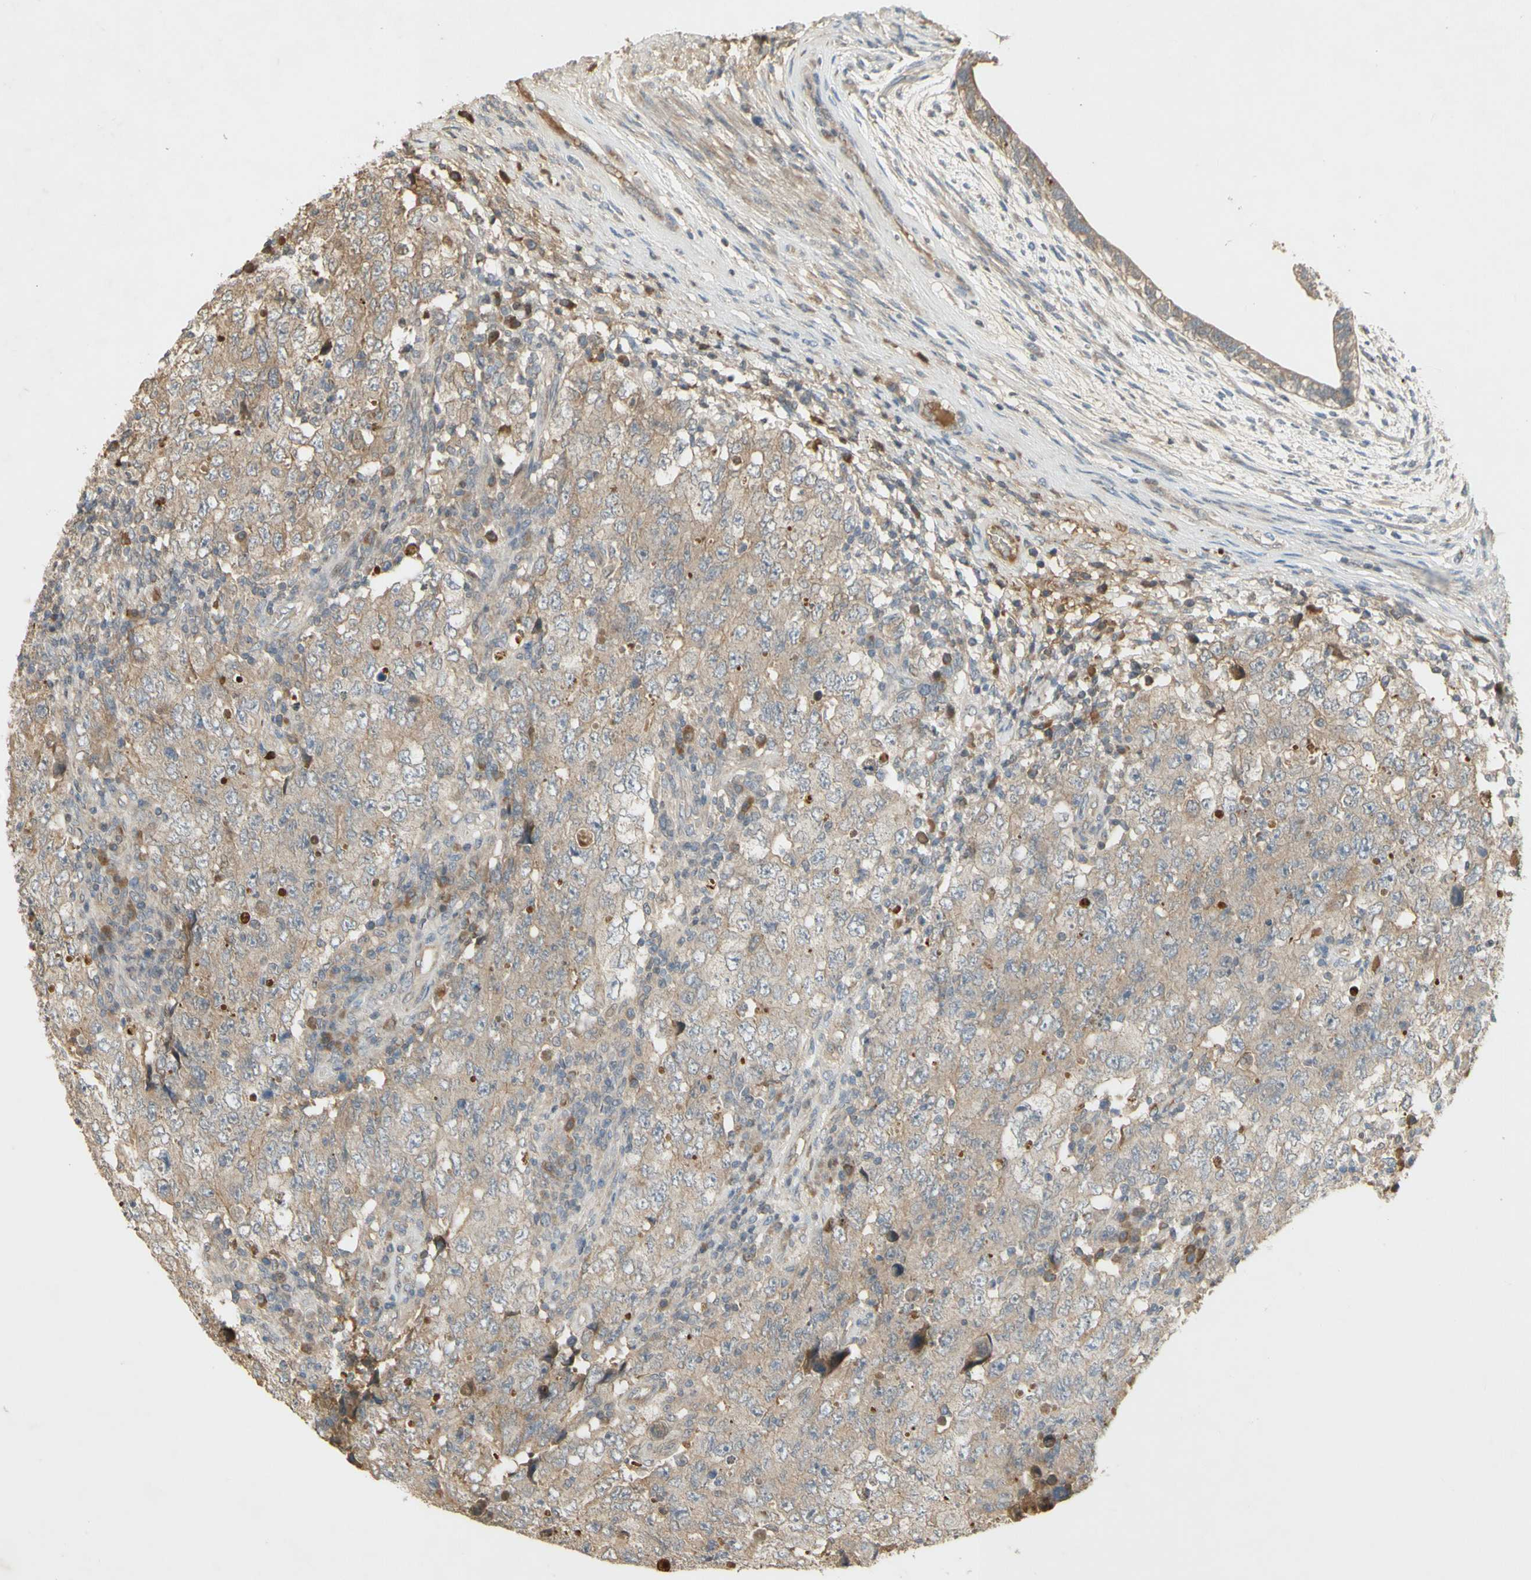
{"staining": {"intensity": "weak", "quantity": "25%-75%", "location": "cytoplasmic/membranous"}, "tissue": "testis cancer", "cell_type": "Tumor cells", "image_type": "cancer", "snomed": [{"axis": "morphology", "description": "Carcinoma, Embryonal, NOS"}, {"axis": "topography", "description": "Testis"}], "caption": "Brown immunohistochemical staining in human testis embryonal carcinoma reveals weak cytoplasmic/membranous positivity in approximately 25%-75% of tumor cells. (brown staining indicates protein expression, while blue staining denotes nuclei).", "gene": "NRG4", "patient": {"sex": "male", "age": 26}}